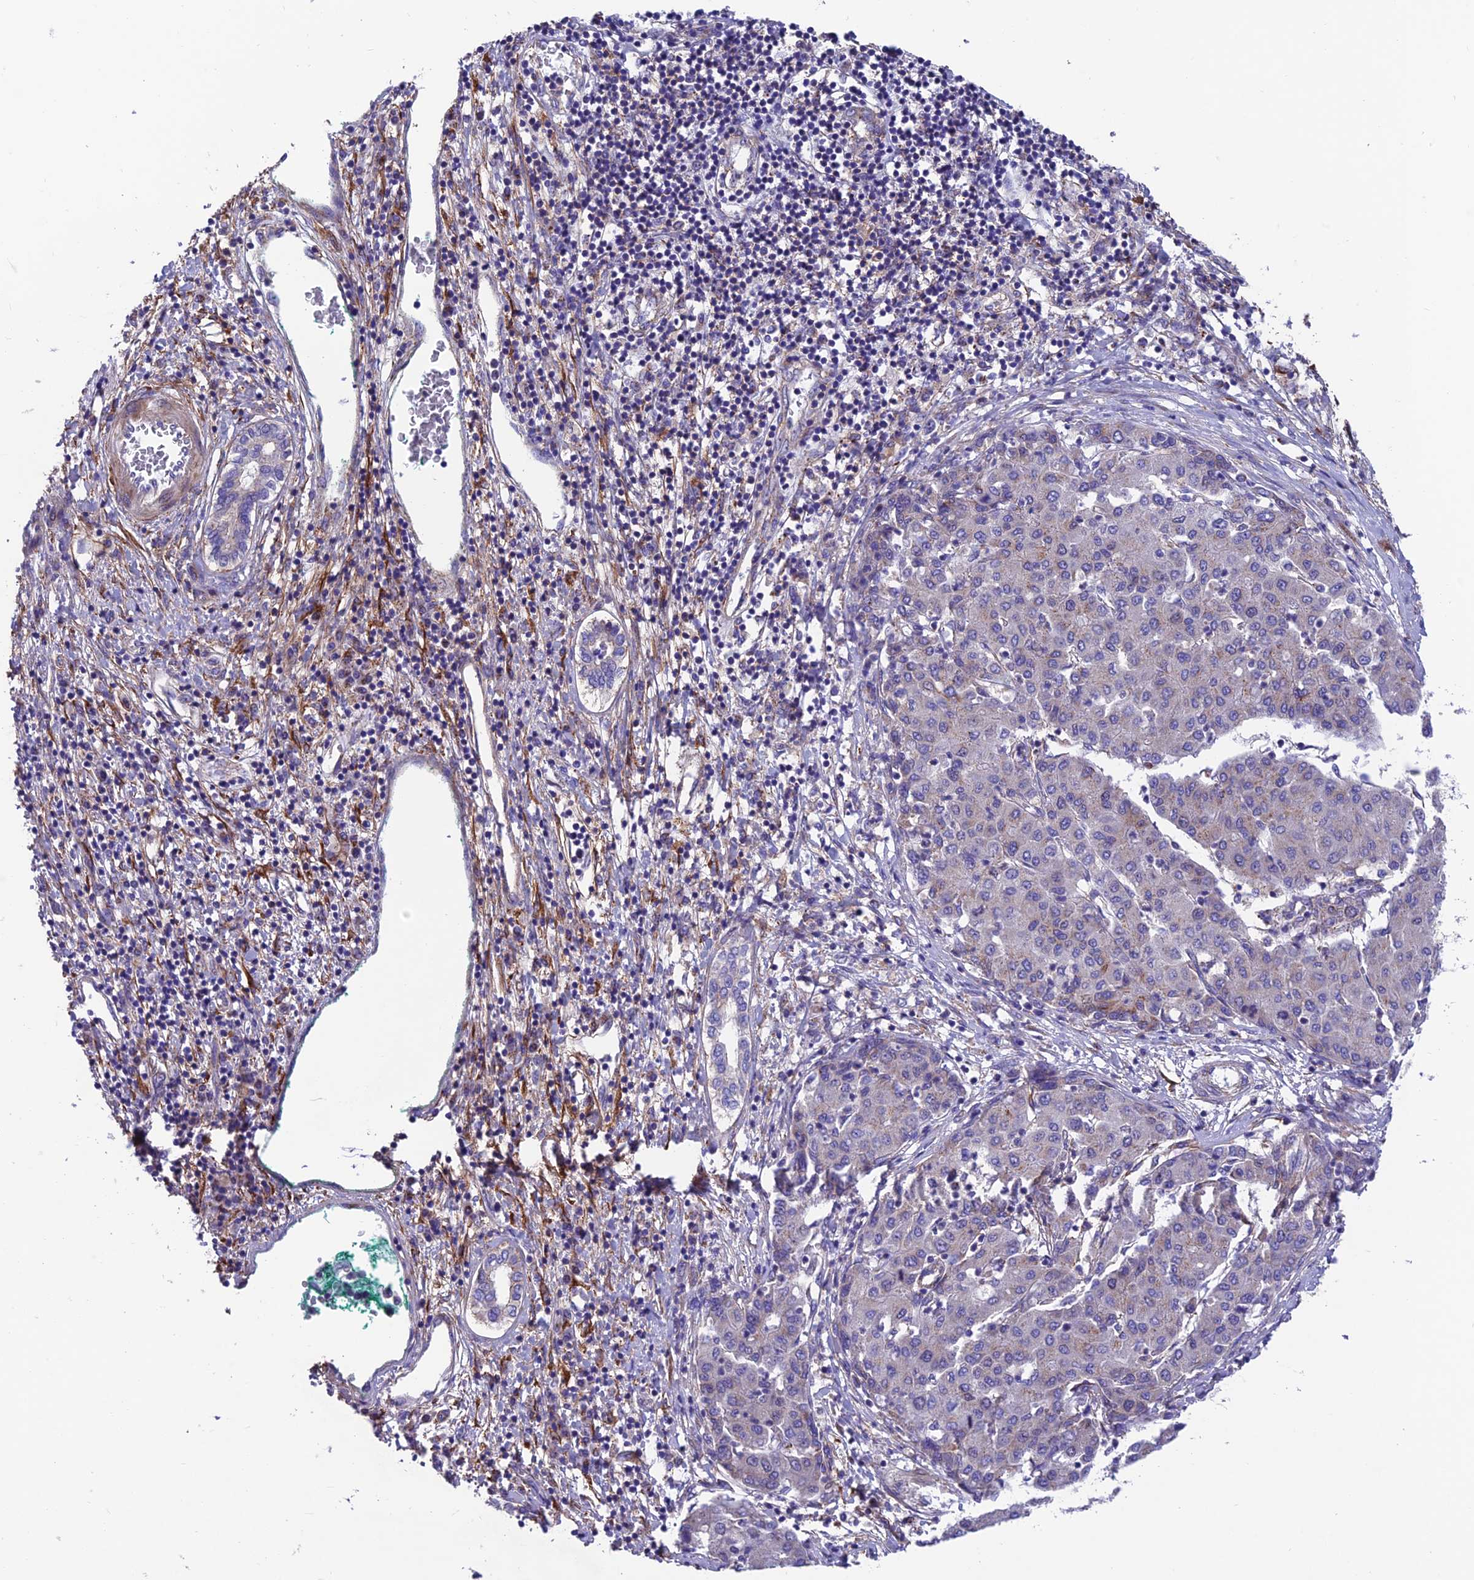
{"staining": {"intensity": "negative", "quantity": "none", "location": "none"}, "tissue": "liver cancer", "cell_type": "Tumor cells", "image_type": "cancer", "snomed": [{"axis": "morphology", "description": "Carcinoma, Hepatocellular, NOS"}, {"axis": "topography", "description": "Liver"}], "caption": "There is no significant expression in tumor cells of liver cancer.", "gene": "VPS16", "patient": {"sex": "male", "age": 65}}